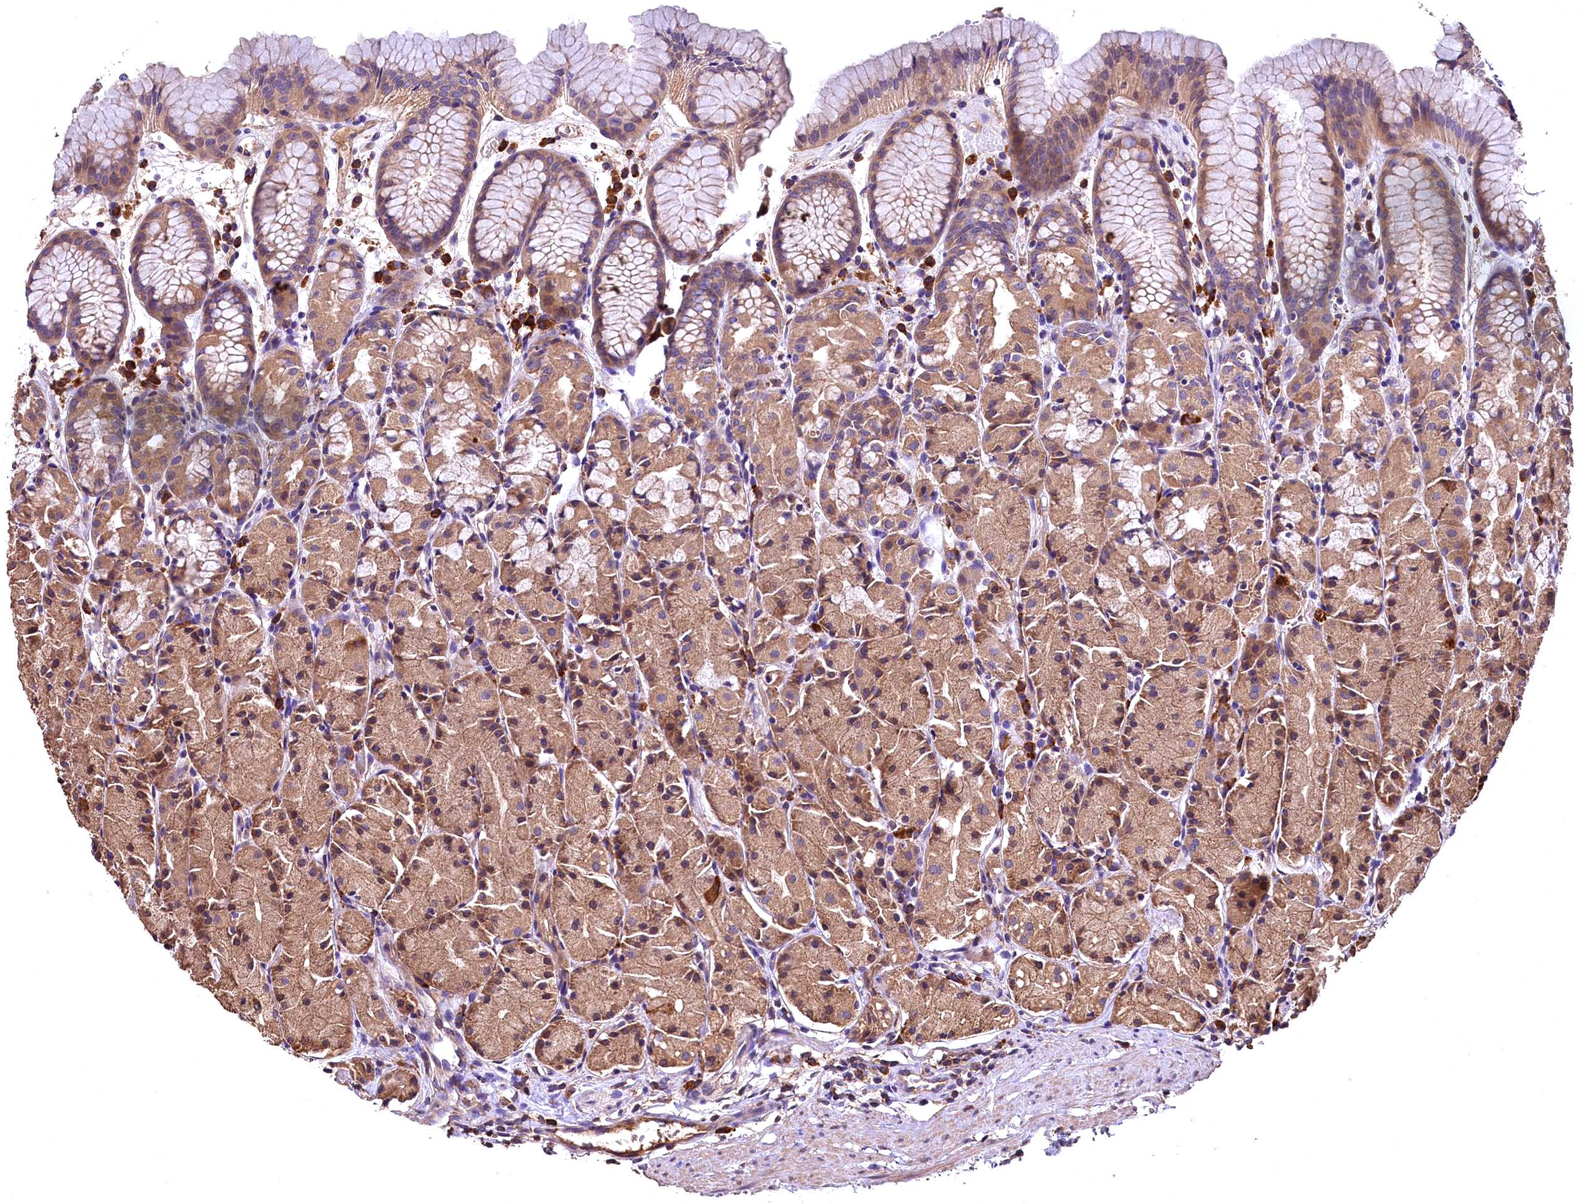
{"staining": {"intensity": "moderate", "quantity": ">75%", "location": "cytoplasmic/membranous"}, "tissue": "stomach", "cell_type": "Glandular cells", "image_type": "normal", "snomed": [{"axis": "morphology", "description": "Normal tissue, NOS"}, {"axis": "topography", "description": "Stomach, upper"}], "caption": "This is an image of immunohistochemistry (IHC) staining of benign stomach, which shows moderate positivity in the cytoplasmic/membranous of glandular cells.", "gene": "ENKD1", "patient": {"sex": "male", "age": 47}}